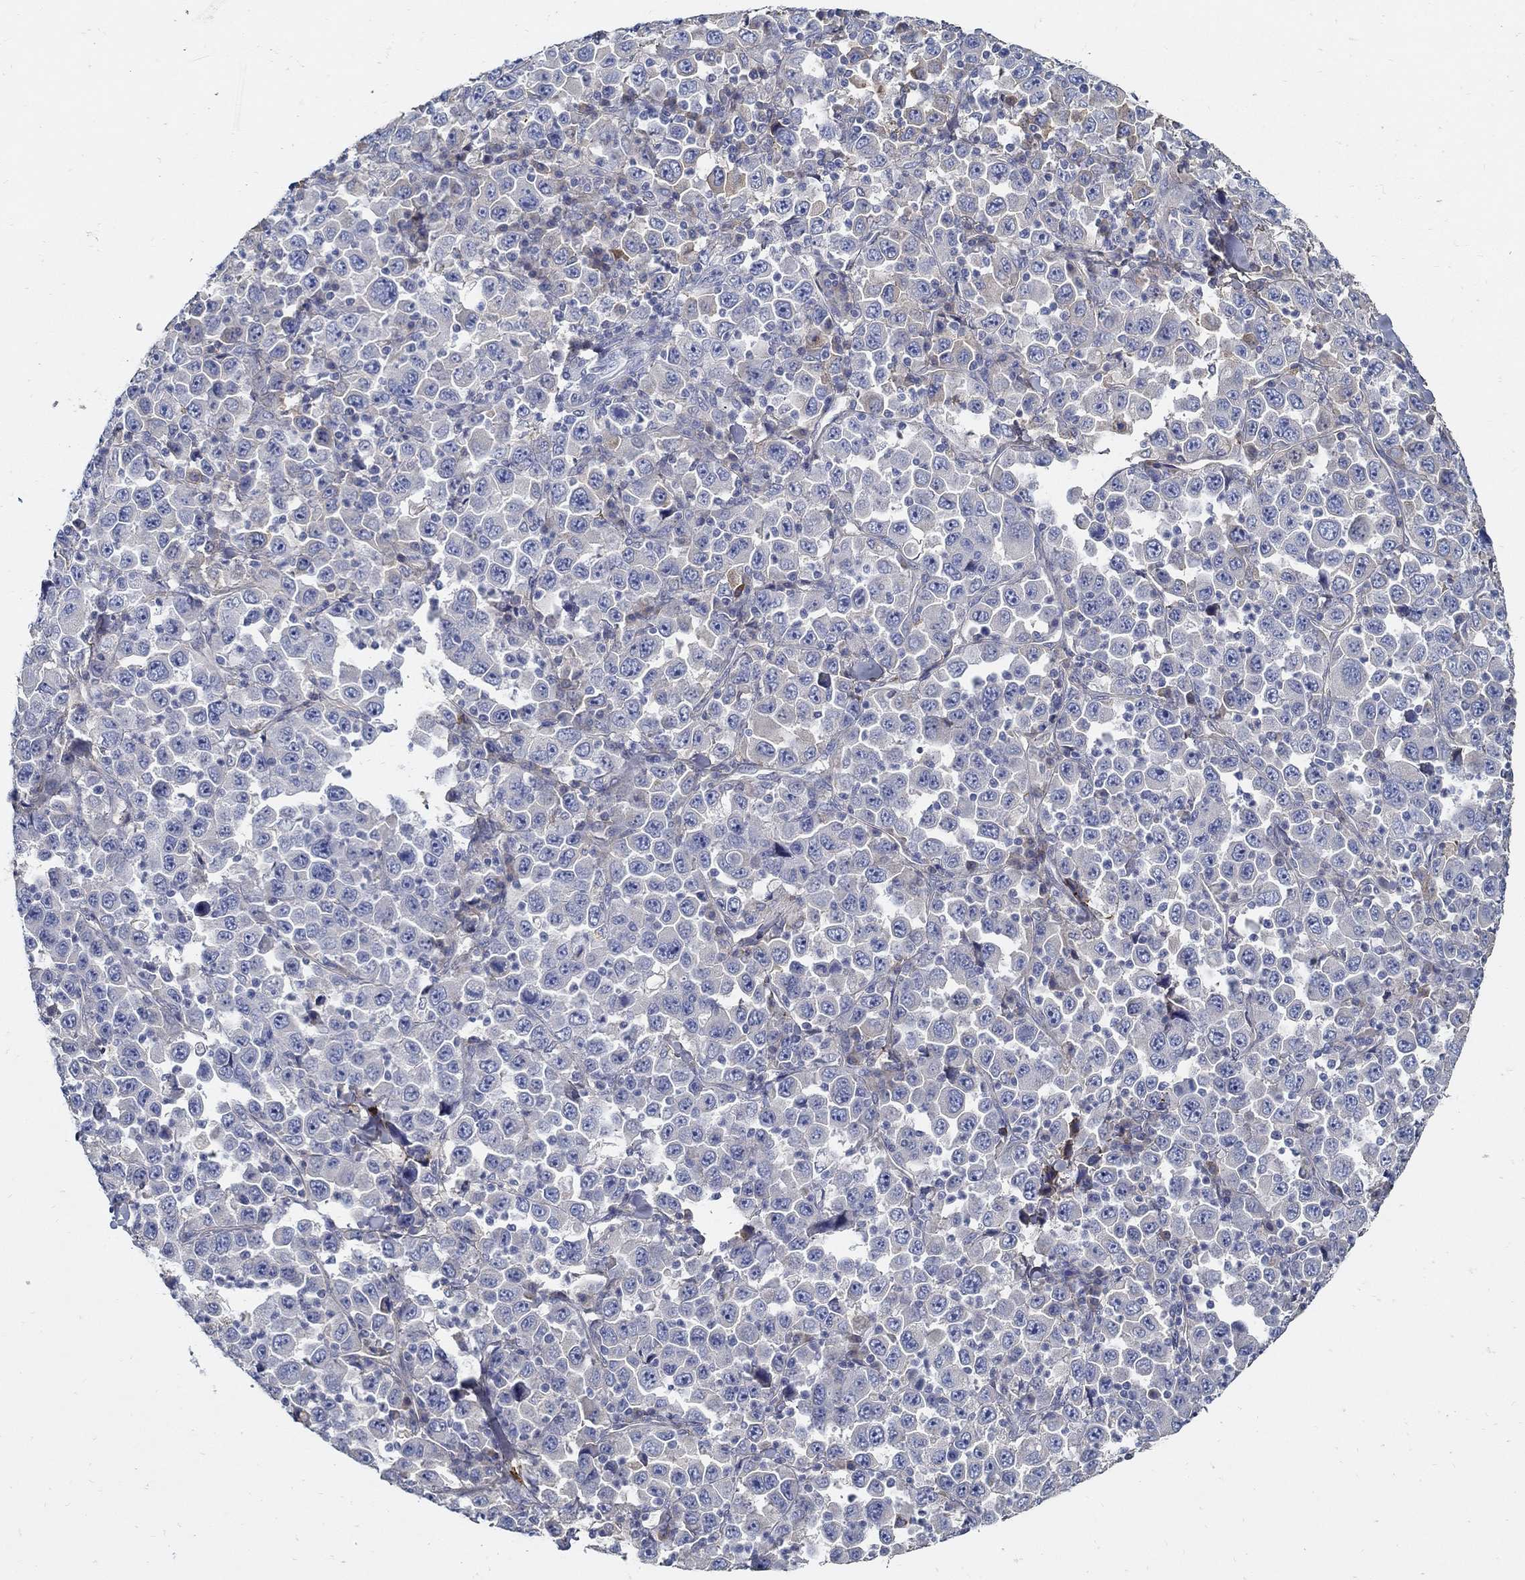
{"staining": {"intensity": "negative", "quantity": "none", "location": "none"}, "tissue": "stomach cancer", "cell_type": "Tumor cells", "image_type": "cancer", "snomed": [{"axis": "morphology", "description": "Normal tissue, NOS"}, {"axis": "morphology", "description": "Adenocarcinoma, NOS"}, {"axis": "topography", "description": "Stomach, upper"}, {"axis": "topography", "description": "Stomach"}], "caption": "A high-resolution image shows immunohistochemistry (IHC) staining of stomach cancer, which reveals no significant staining in tumor cells. The staining was performed using DAB (3,3'-diaminobenzidine) to visualize the protein expression in brown, while the nuclei were stained in blue with hematoxylin (Magnification: 20x).", "gene": "TGFBI", "patient": {"sex": "male", "age": 59}}